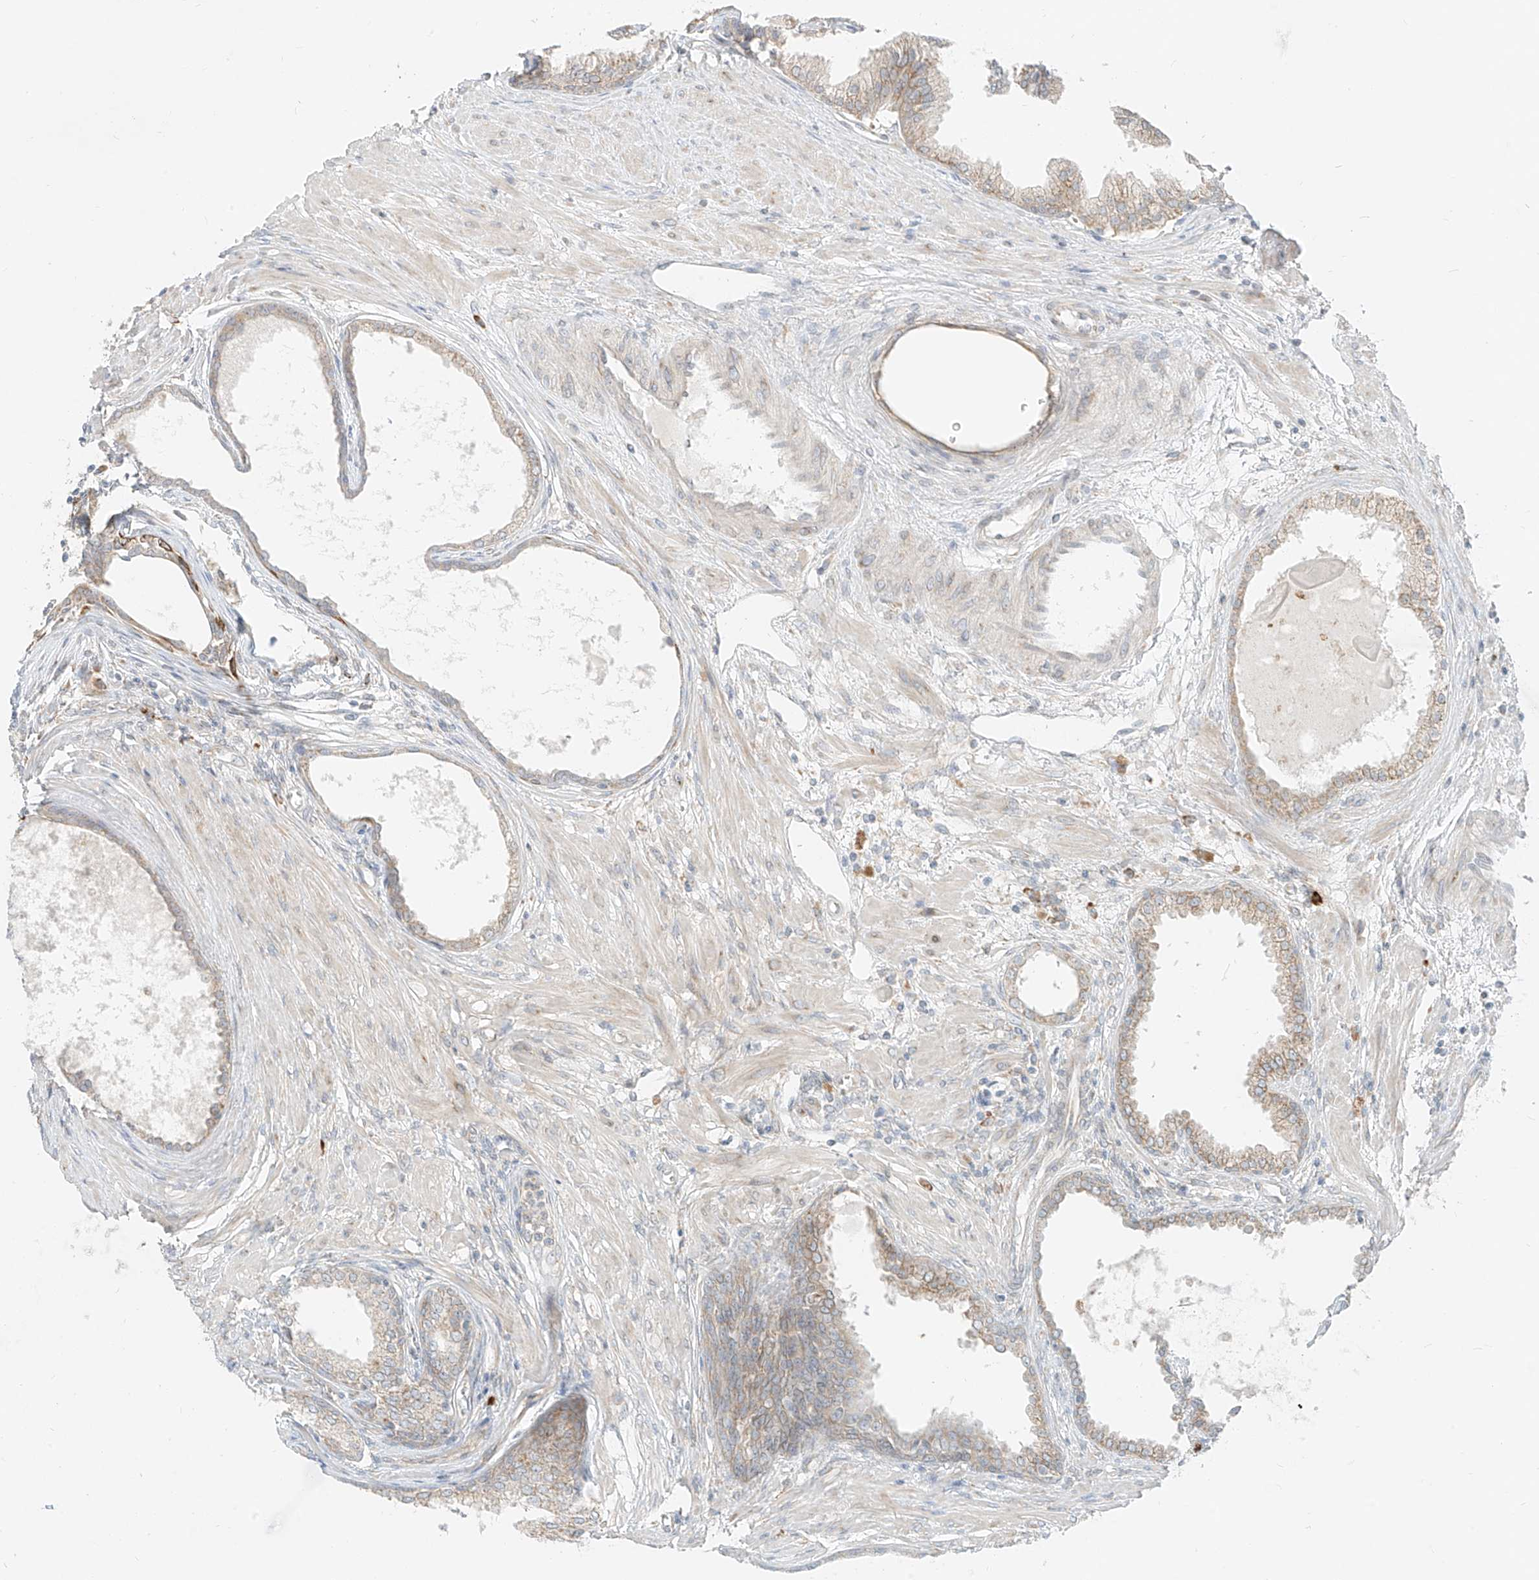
{"staining": {"intensity": "weak", "quantity": "<25%", "location": "cytoplasmic/membranous"}, "tissue": "prostate cancer", "cell_type": "Tumor cells", "image_type": "cancer", "snomed": [{"axis": "morphology", "description": "Adenocarcinoma, High grade"}, {"axis": "topography", "description": "Prostate"}], "caption": "High power microscopy micrograph of an IHC photomicrograph of high-grade adenocarcinoma (prostate), revealing no significant expression in tumor cells.", "gene": "STT3A", "patient": {"sex": "male", "age": 62}}